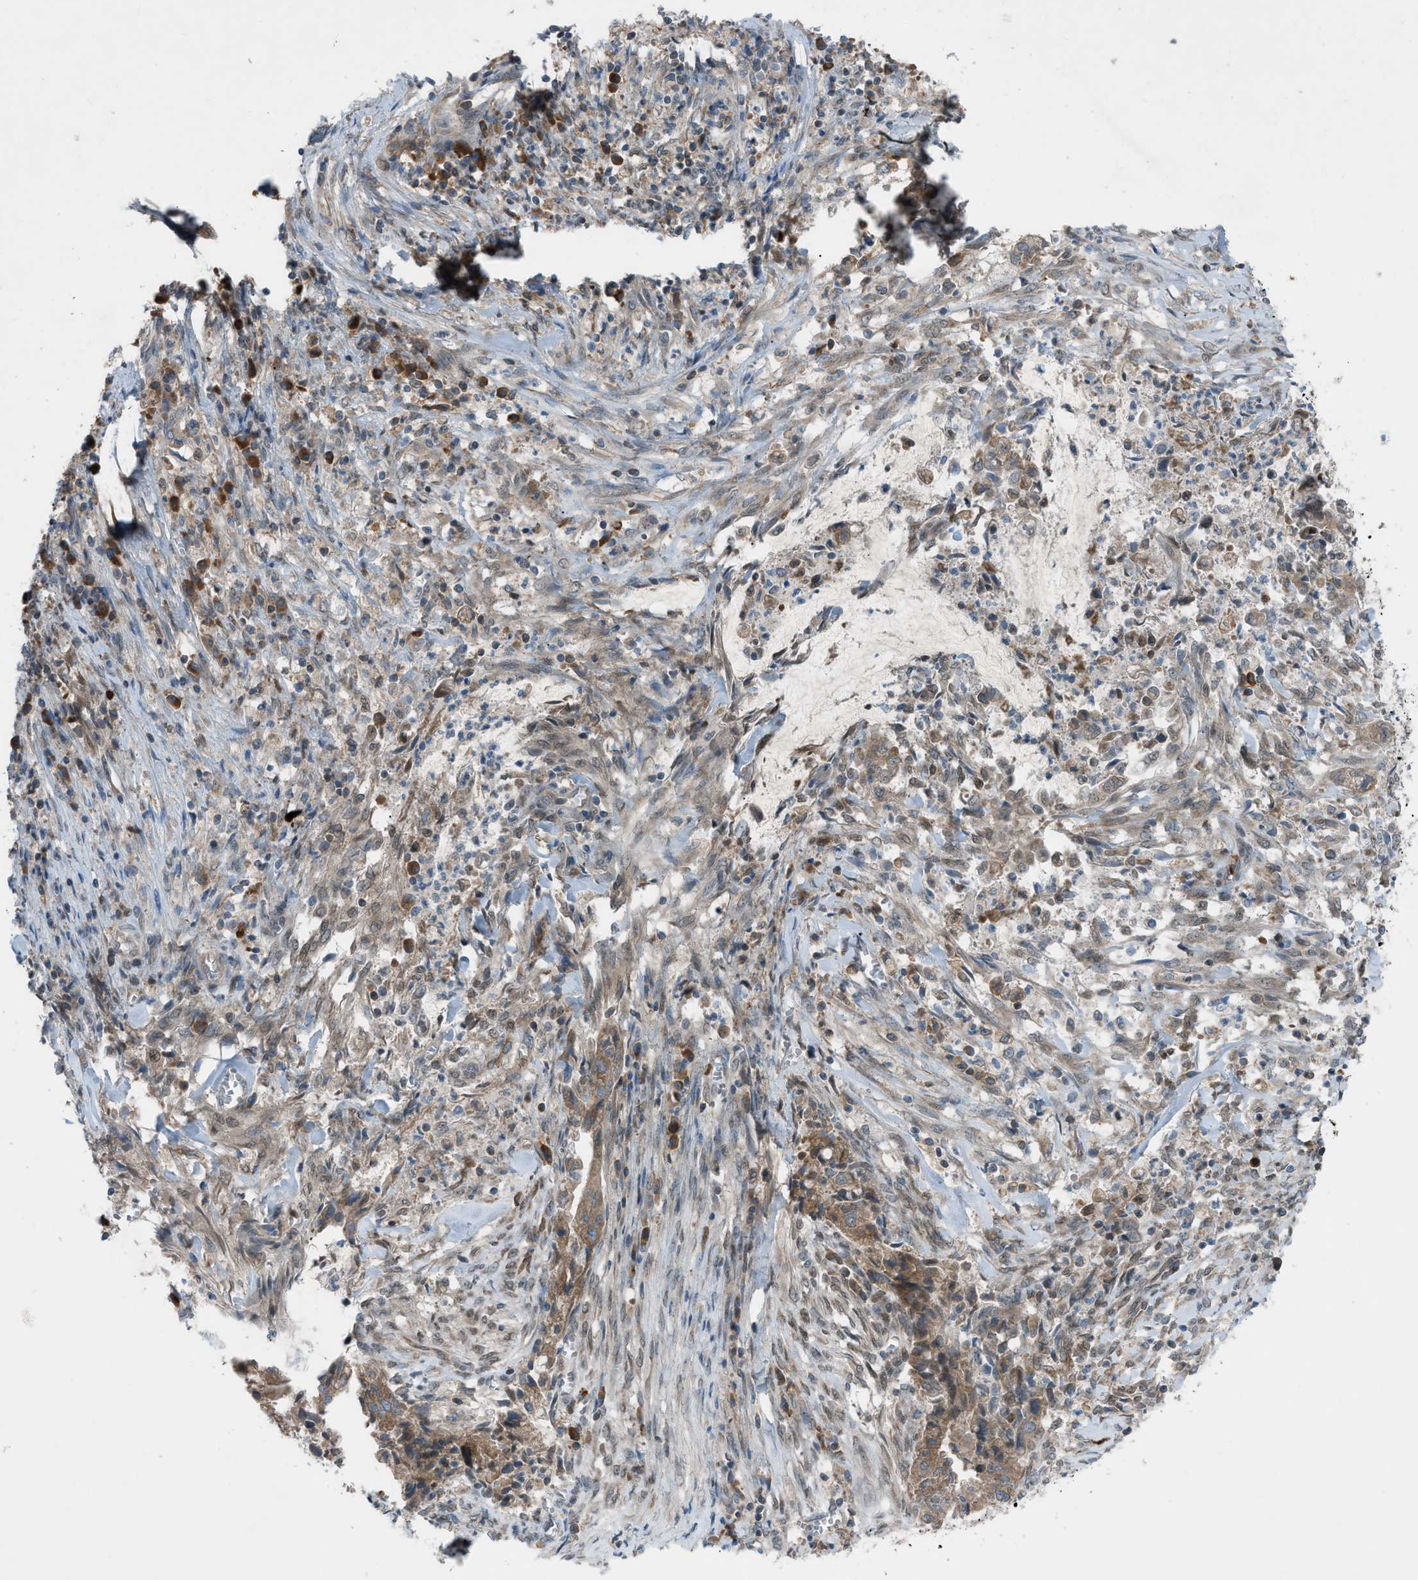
{"staining": {"intensity": "moderate", "quantity": ">75%", "location": "cytoplasmic/membranous"}, "tissue": "cervical cancer", "cell_type": "Tumor cells", "image_type": "cancer", "snomed": [{"axis": "morphology", "description": "Adenocarcinoma, NOS"}, {"axis": "topography", "description": "Cervix"}], "caption": "A high-resolution micrograph shows immunohistochemistry staining of cervical cancer, which shows moderate cytoplasmic/membranous staining in approximately >75% of tumor cells.", "gene": "DYRK1A", "patient": {"sex": "female", "age": 44}}